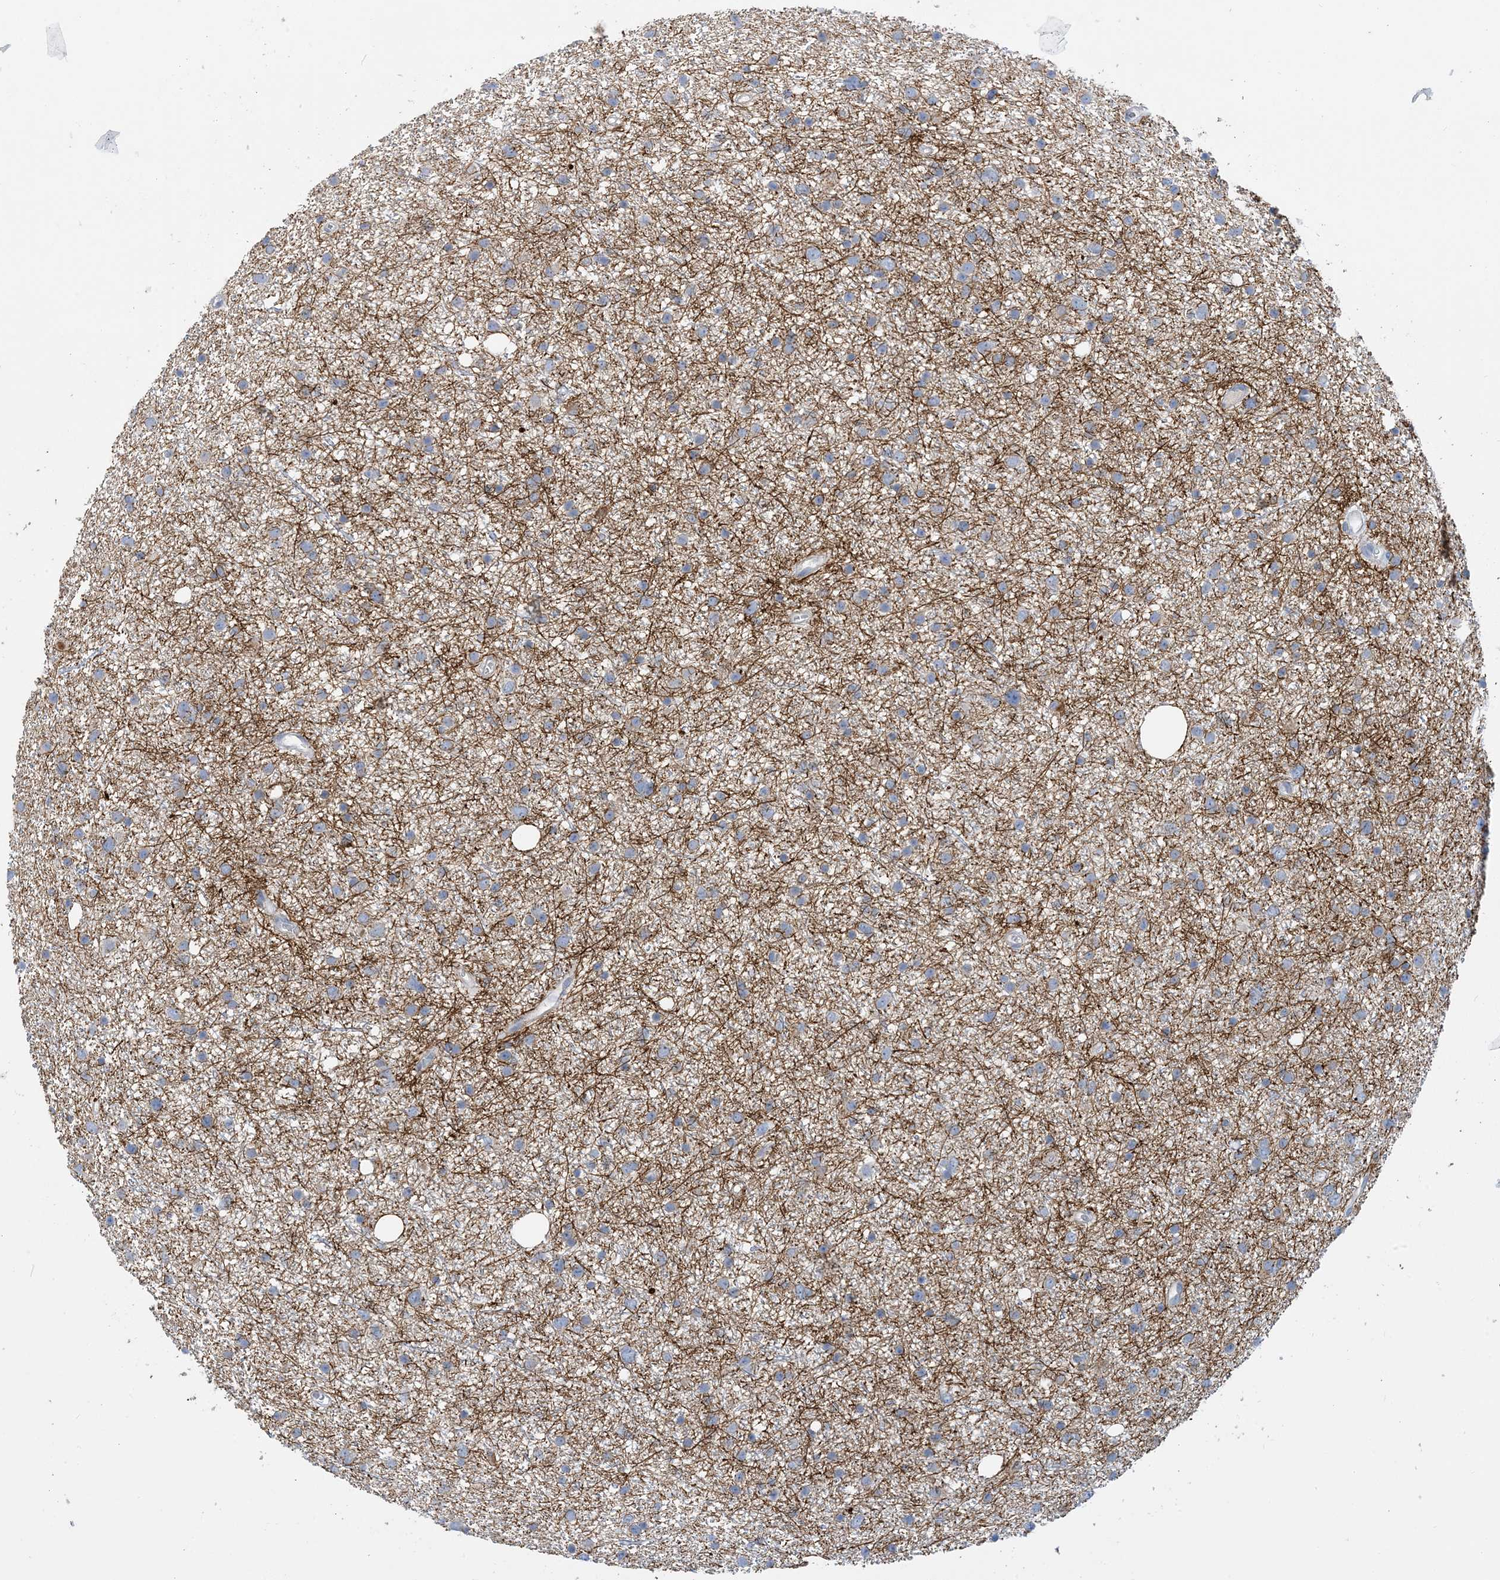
{"staining": {"intensity": "negative", "quantity": "none", "location": "none"}, "tissue": "glioma", "cell_type": "Tumor cells", "image_type": "cancer", "snomed": [{"axis": "morphology", "description": "Glioma, malignant, Low grade"}, {"axis": "topography", "description": "Cerebral cortex"}], "caption": "The image shows no staining of tumor cells in glioma.", "gene": "ZCCHC18", "patient": {"sex": "female", "age": 39}}